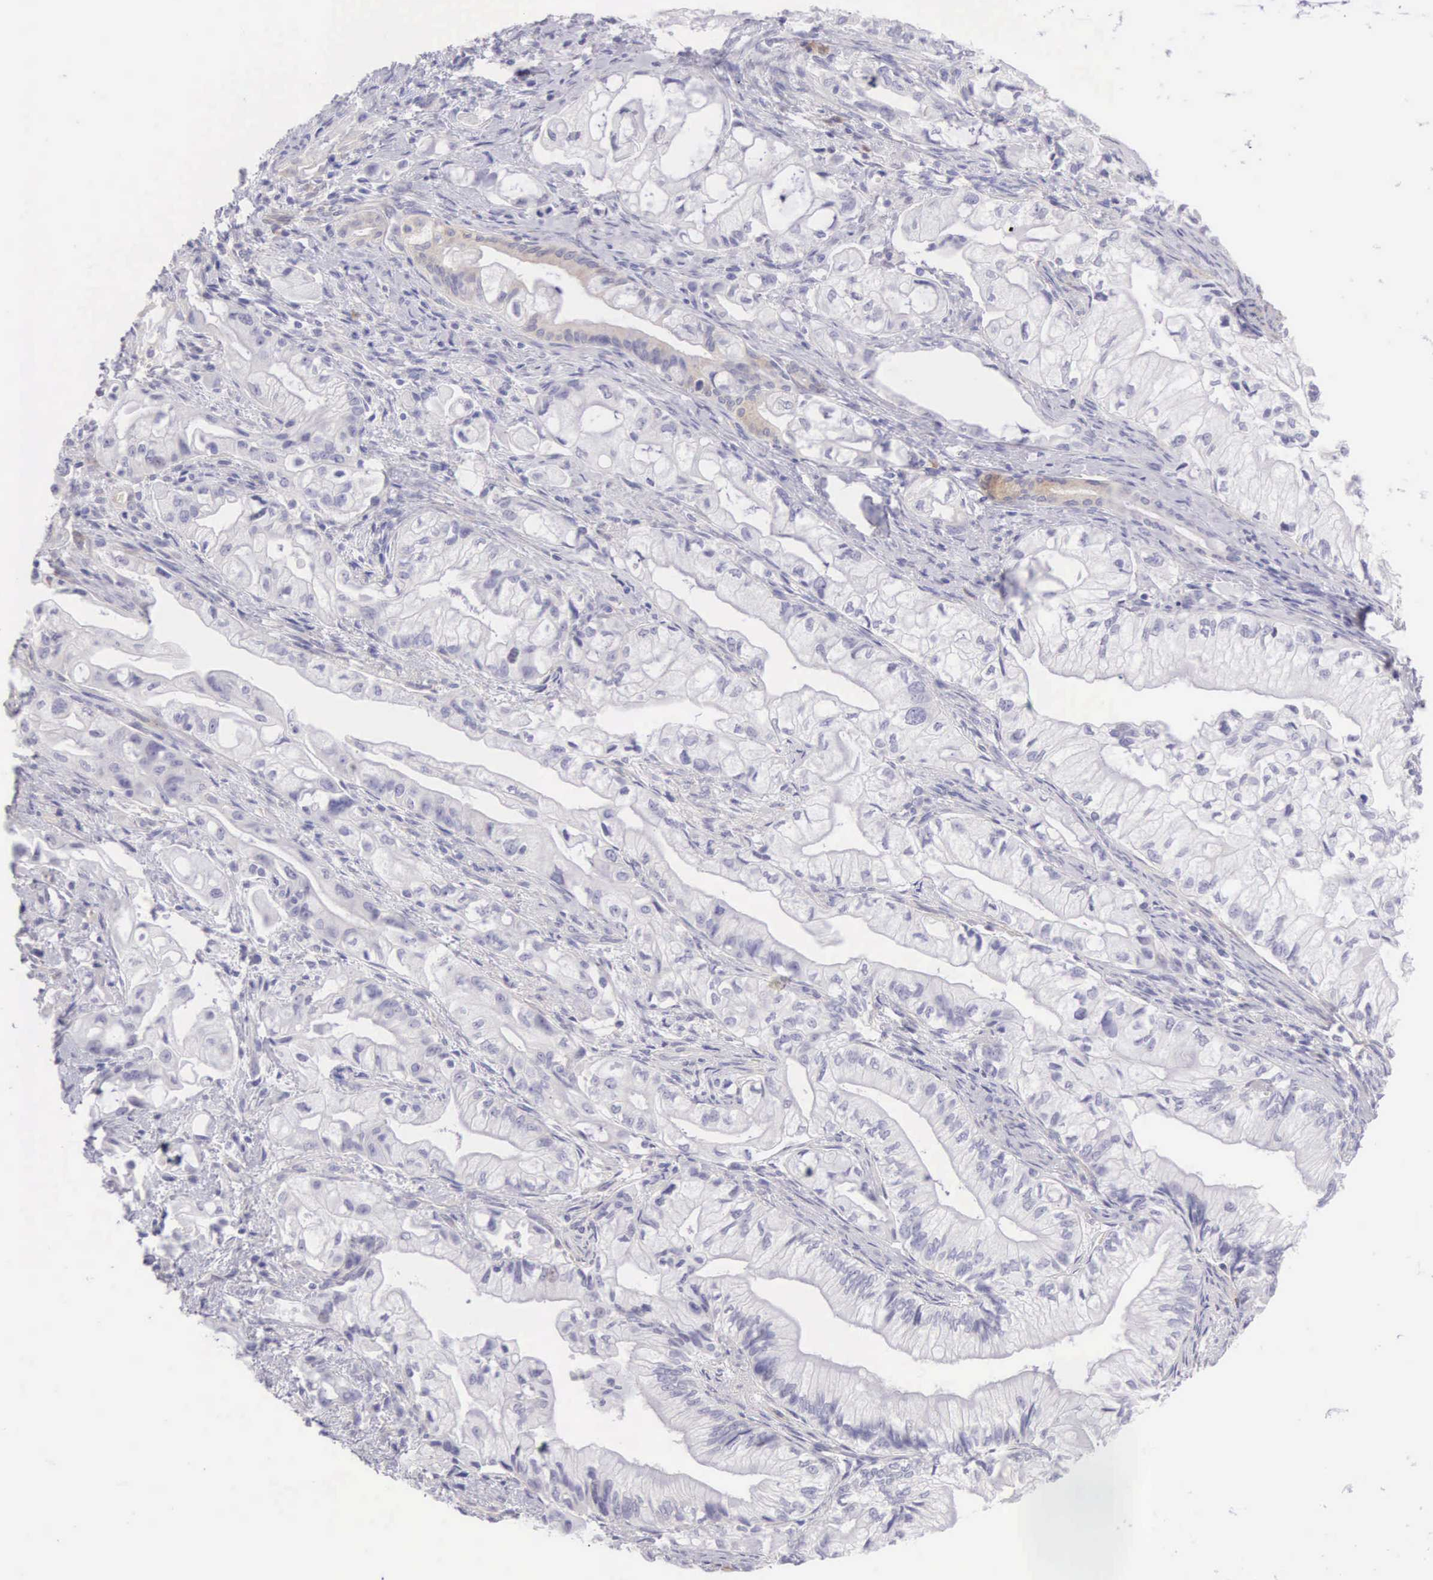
{"staining": {"intensity": "negative", "quantity": "none", "location": "none"}, "tissue": "pancreatic cancer", "cell_type": "Tumor cells", "image_type": "cancer", "snomed": [{"axis": "morphology", "description": "Adenocarcinoma, NOS"}, {"axis": "topography", "description": "Pancreas"}], "caption": "This is a histopathology image of IHC staining of pancreatic cancer (adenocarcinoma), which shows no positivity in tumor cells. (DAB (3,3'-diaminobenzidine) IHC, high magnification).", "gene": "ARFGAP3", "patient": {"sex": "male", "age": 79}}